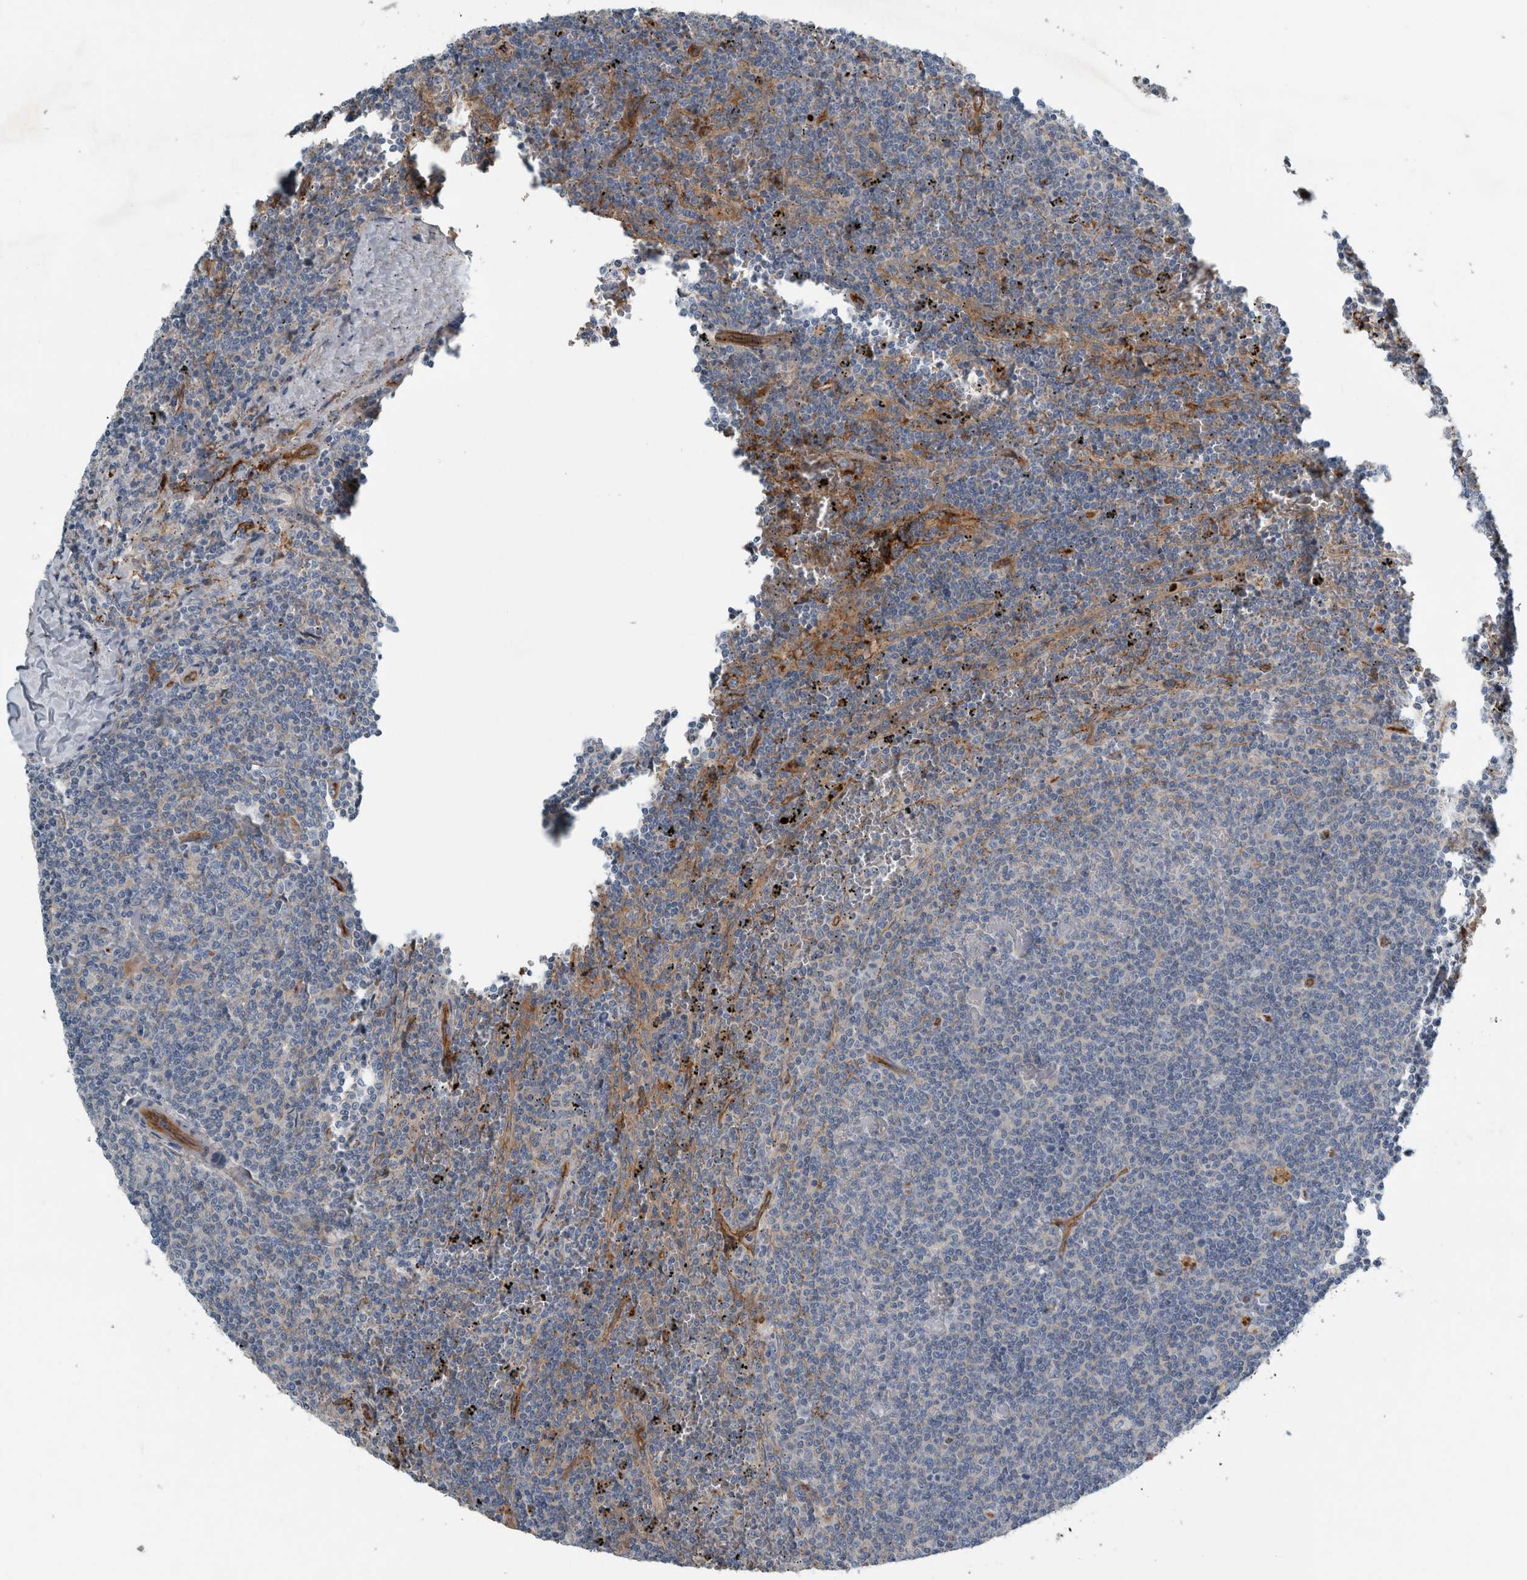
{"staining": {"intensity": "negative", "quantity": "none", "location": "none"}, "tissue": "lymphoma", "cell_type": "Tumor cells", "image_type": "cancer", "snomed": [{"axis": "morphology", "description": "Malignant lymphoma, non-Hodgkin's type, Low grade"}, {"axis": "topography", "description": "Spleen"}], "caption": "DAB immunohistochemical staining of human lymphoma reveals no significant positivity in tumor cells.", "gene": "GLT8D2", "patient": {"sex": "female", "age": 50}}